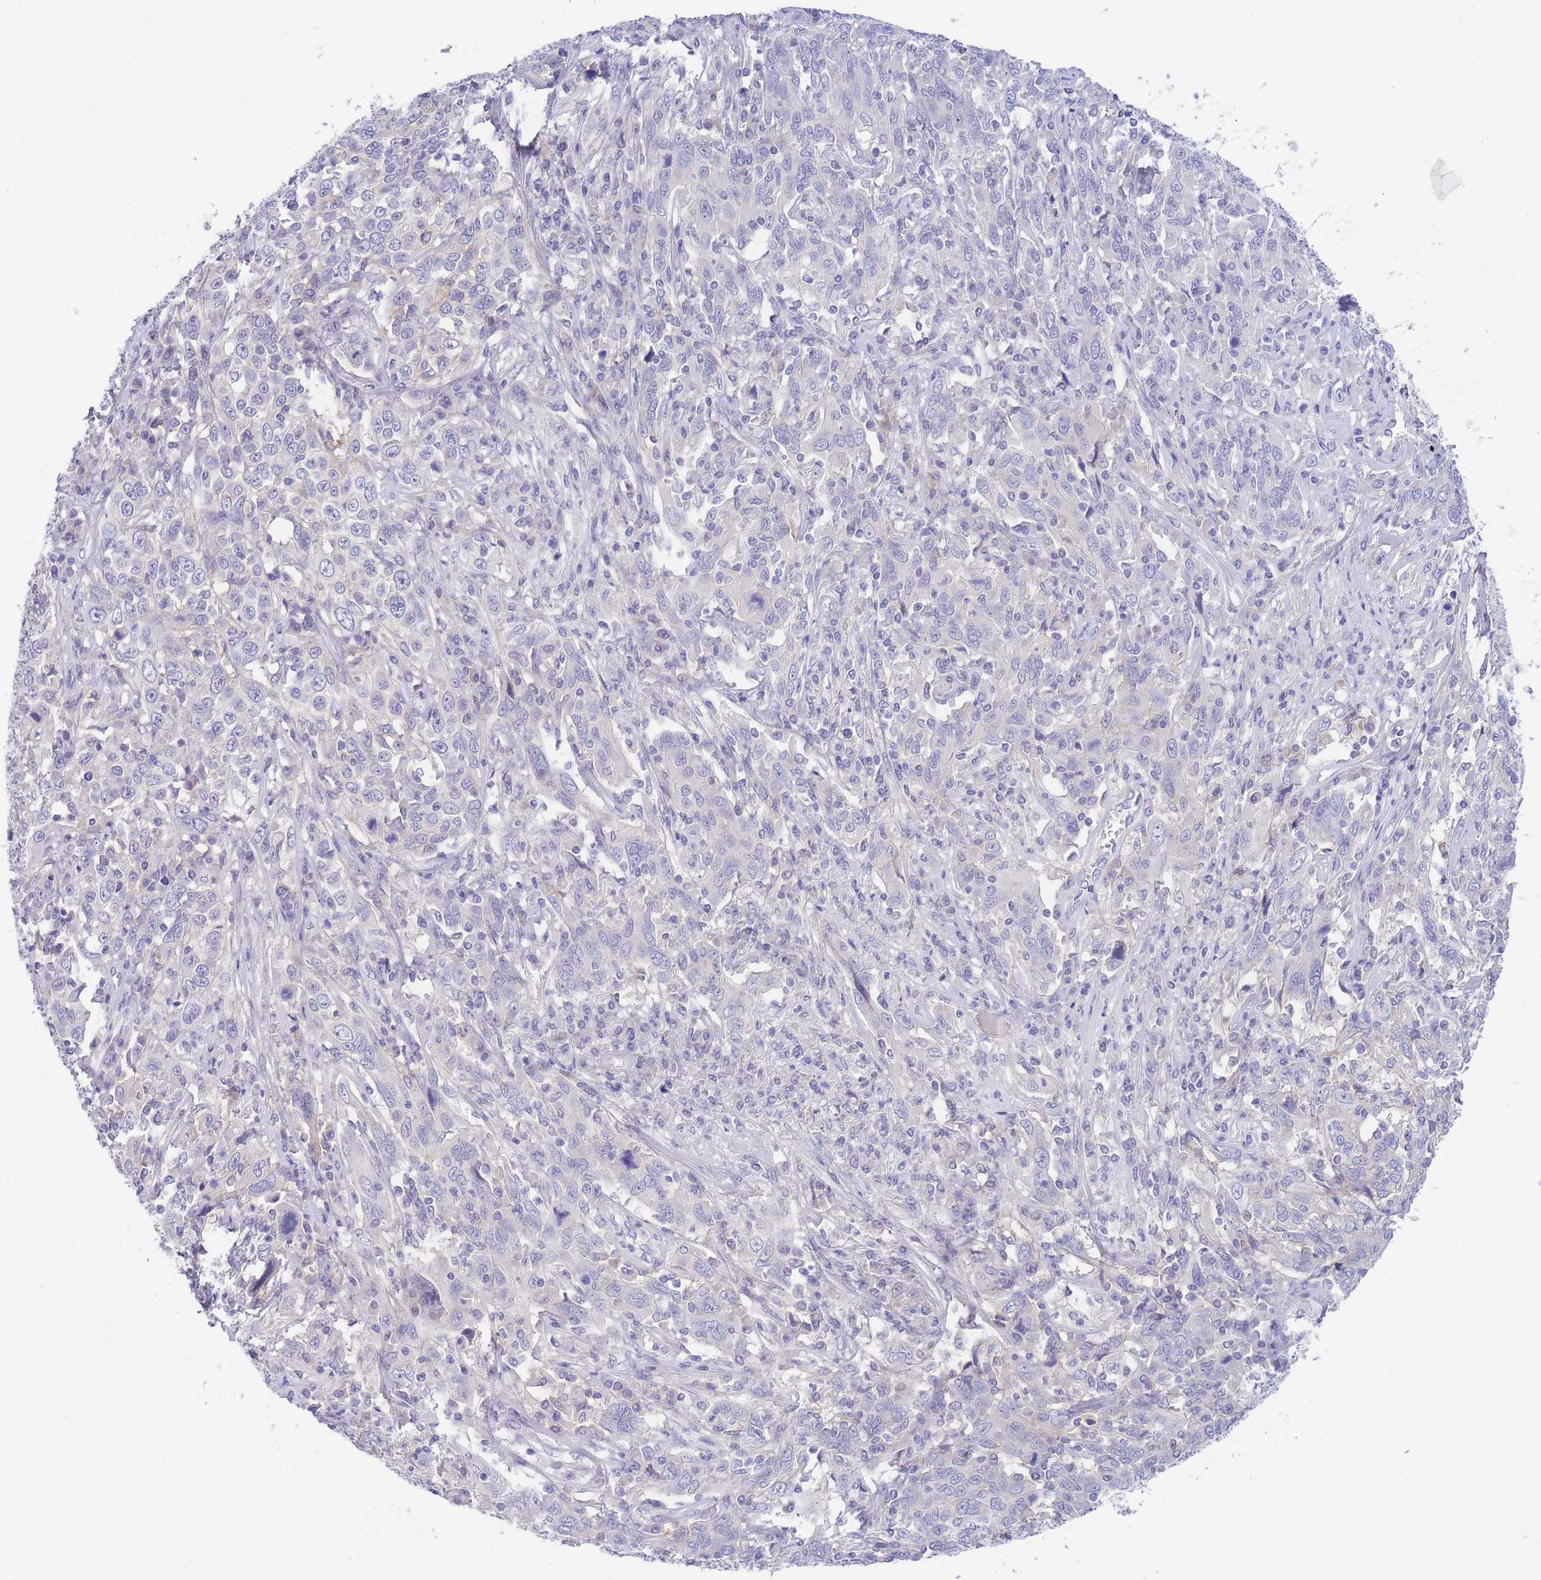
{"staining": {"intensity": "negative", "quantity": "none", "location": "none"}, "tissue": "cervical cancer", "cell_type": "Tumor cells", "image_type": "cancer", "snomed": [{"axis": "morphology", "description": "Squamous cell carcinoma, NOS"}, {"axis": "topography", "description": "Cervix"}], "caption": "The immunohistochemistry (IHC) micrograph has no significant staining in tumor cells of cervical cancer tissue.", "gene": "PCDHB3", "patient": {"sex": "female", "age": 46}}